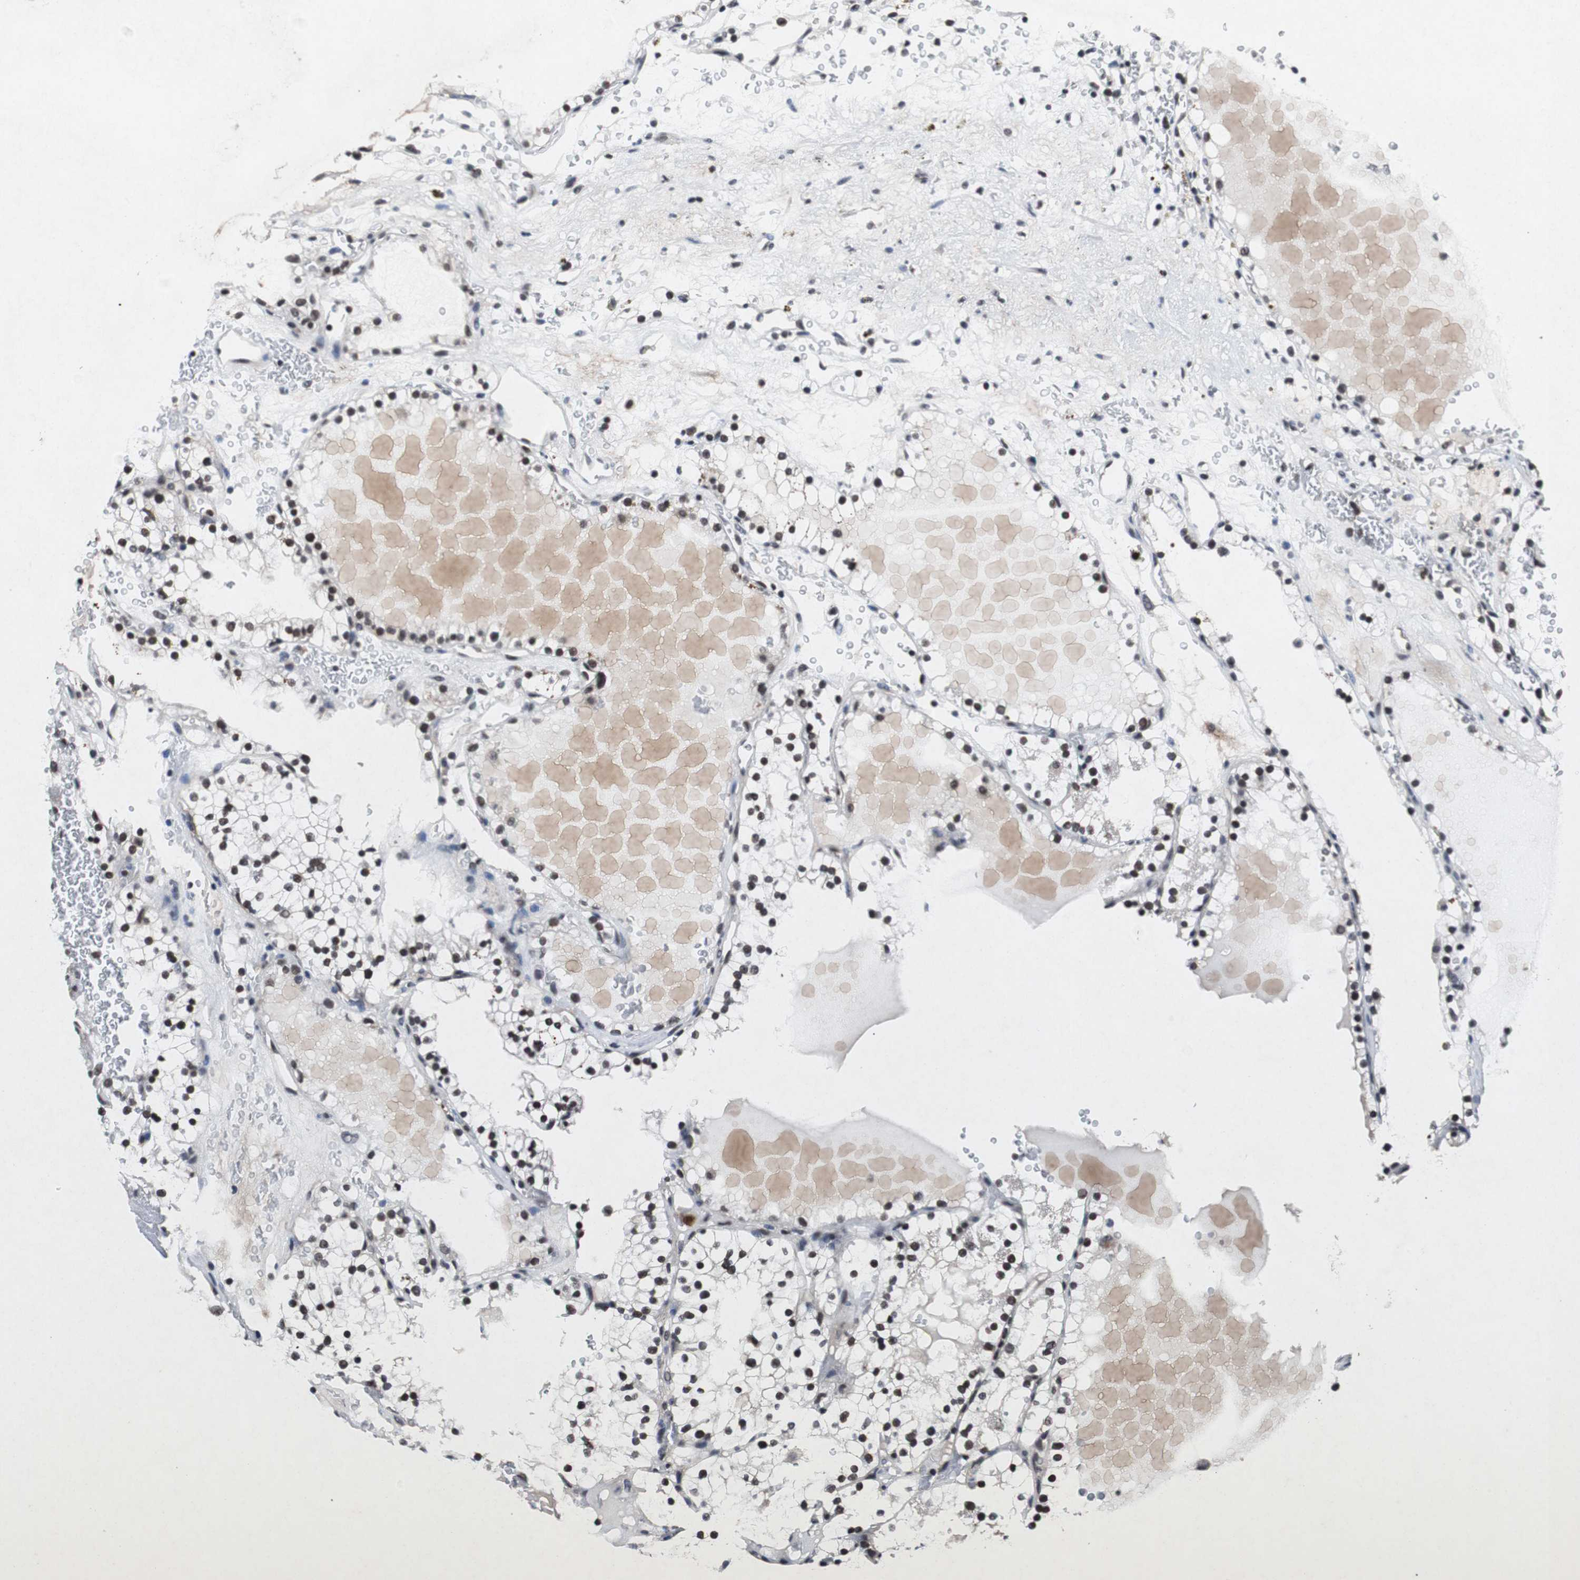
{"staining": {"intensity": "moderate", "quantity": "25%-75%", "location": "nuclear"}, "tissue": "renal cancer", "cell_type": "Tumor cells", "image_type": "cancer", "snomed": [{"axis": "morphology", "description": "Adenocarcinoma, NOS"}, {"axis": "topography", "description": "Kidney"}], "caption": "A histopathology image showing moderate nuclear positivity in about 25%-75% of tumor cells in renal adenocarcinoma, as visualized by brown immunohistochemical staining.", "gene": "TP63", "patient": {"sex": "female", "age": 41}}